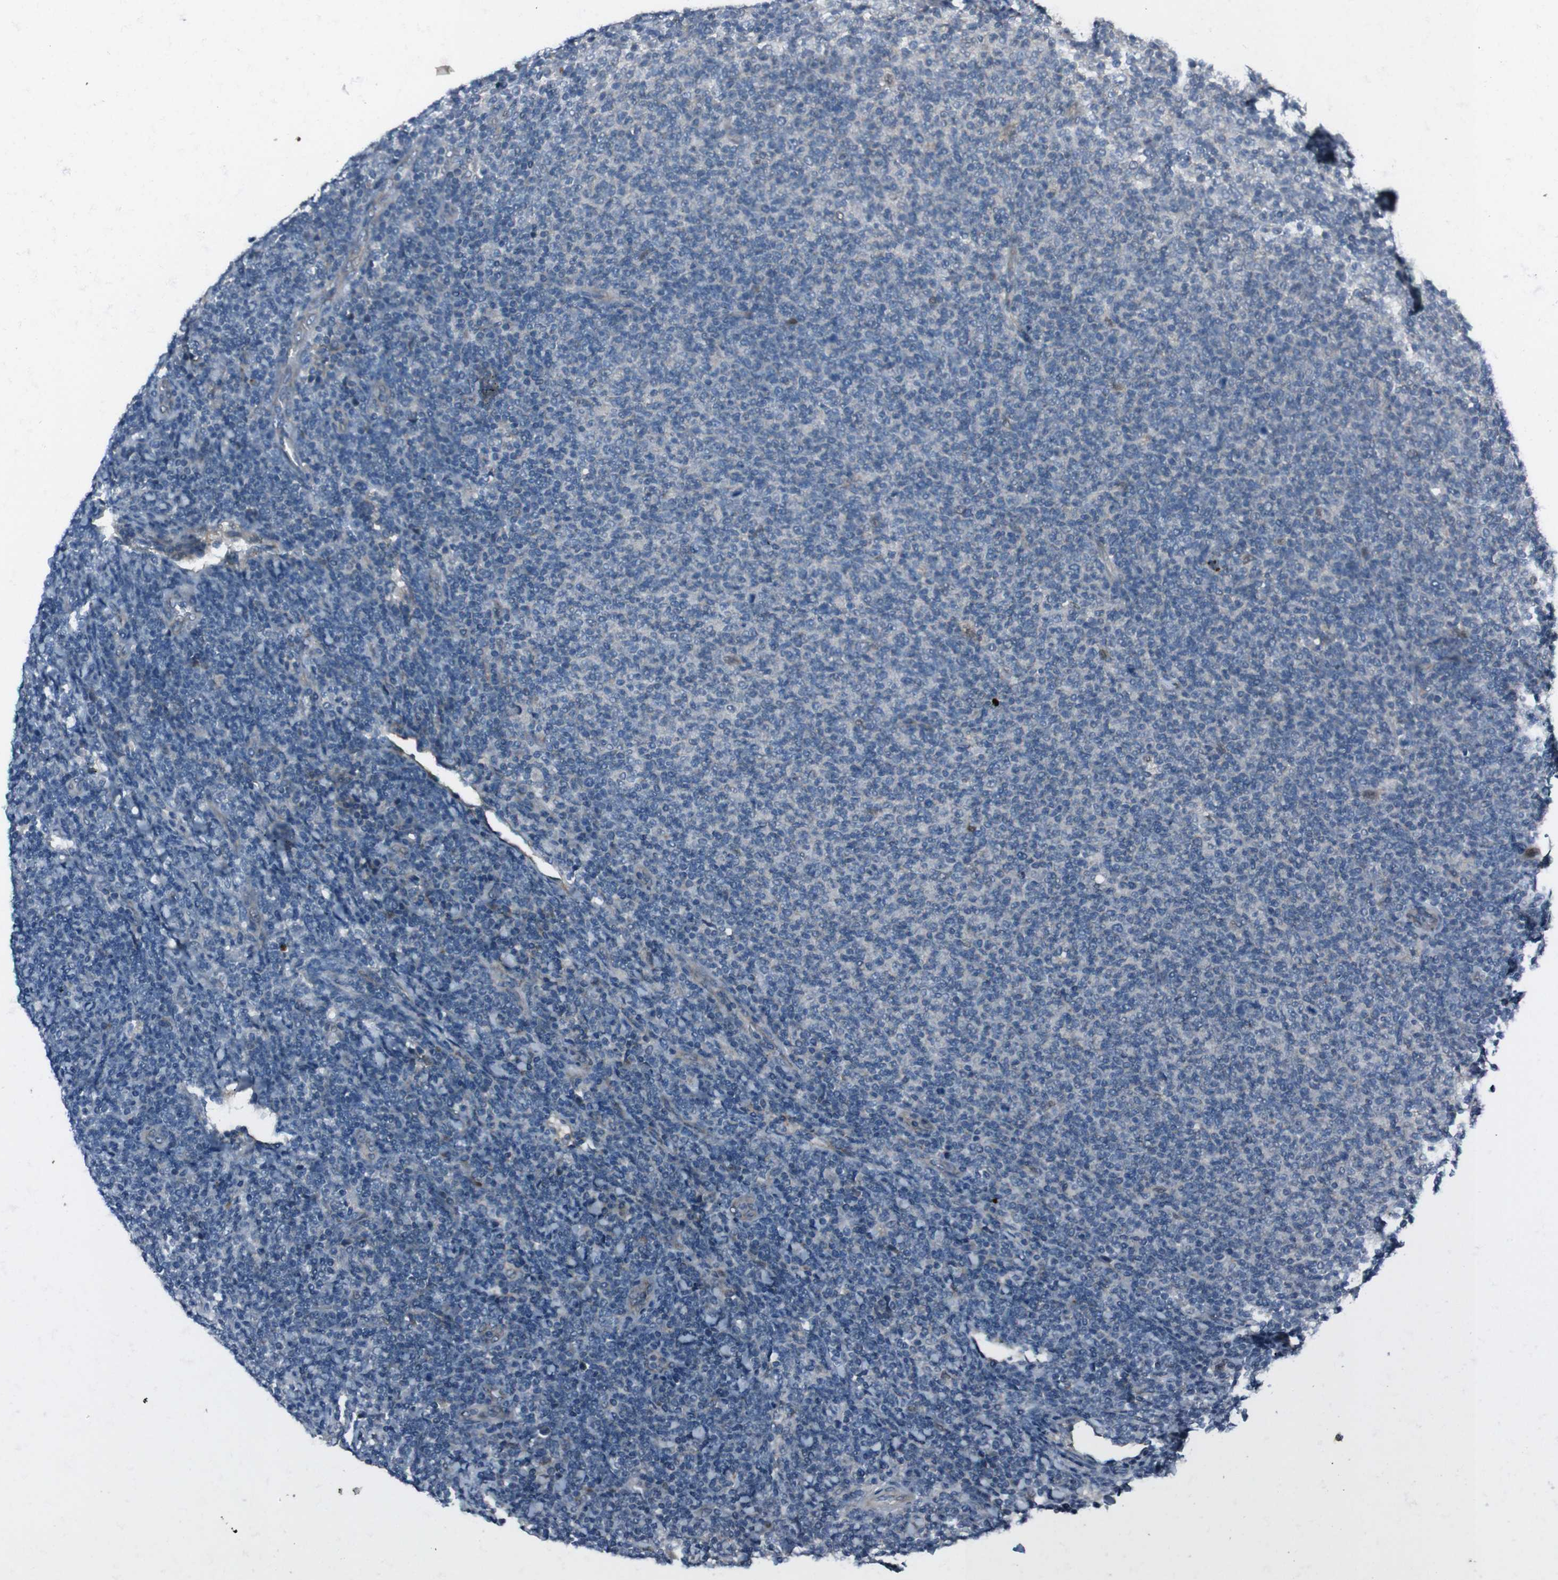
{"staining": {"intensity": "negative", "quantity": "none", "location": "none"}, "tissue": "lymphoma", "cell_type": "Tumor cells", "image_type": "cancer", "snomed": [{"axis": "morphology", "description": "Malignant lymphoma, non-Hodgkin's type, Low grade"}, {"axis": "topography", "description": "Lymph node"}], "caption": "Histopathology image shows no protein staining in tumor cells of lymphoma tissue.", "gene": "EFNA5", "patient": {"sex": "male", "age": 66}}